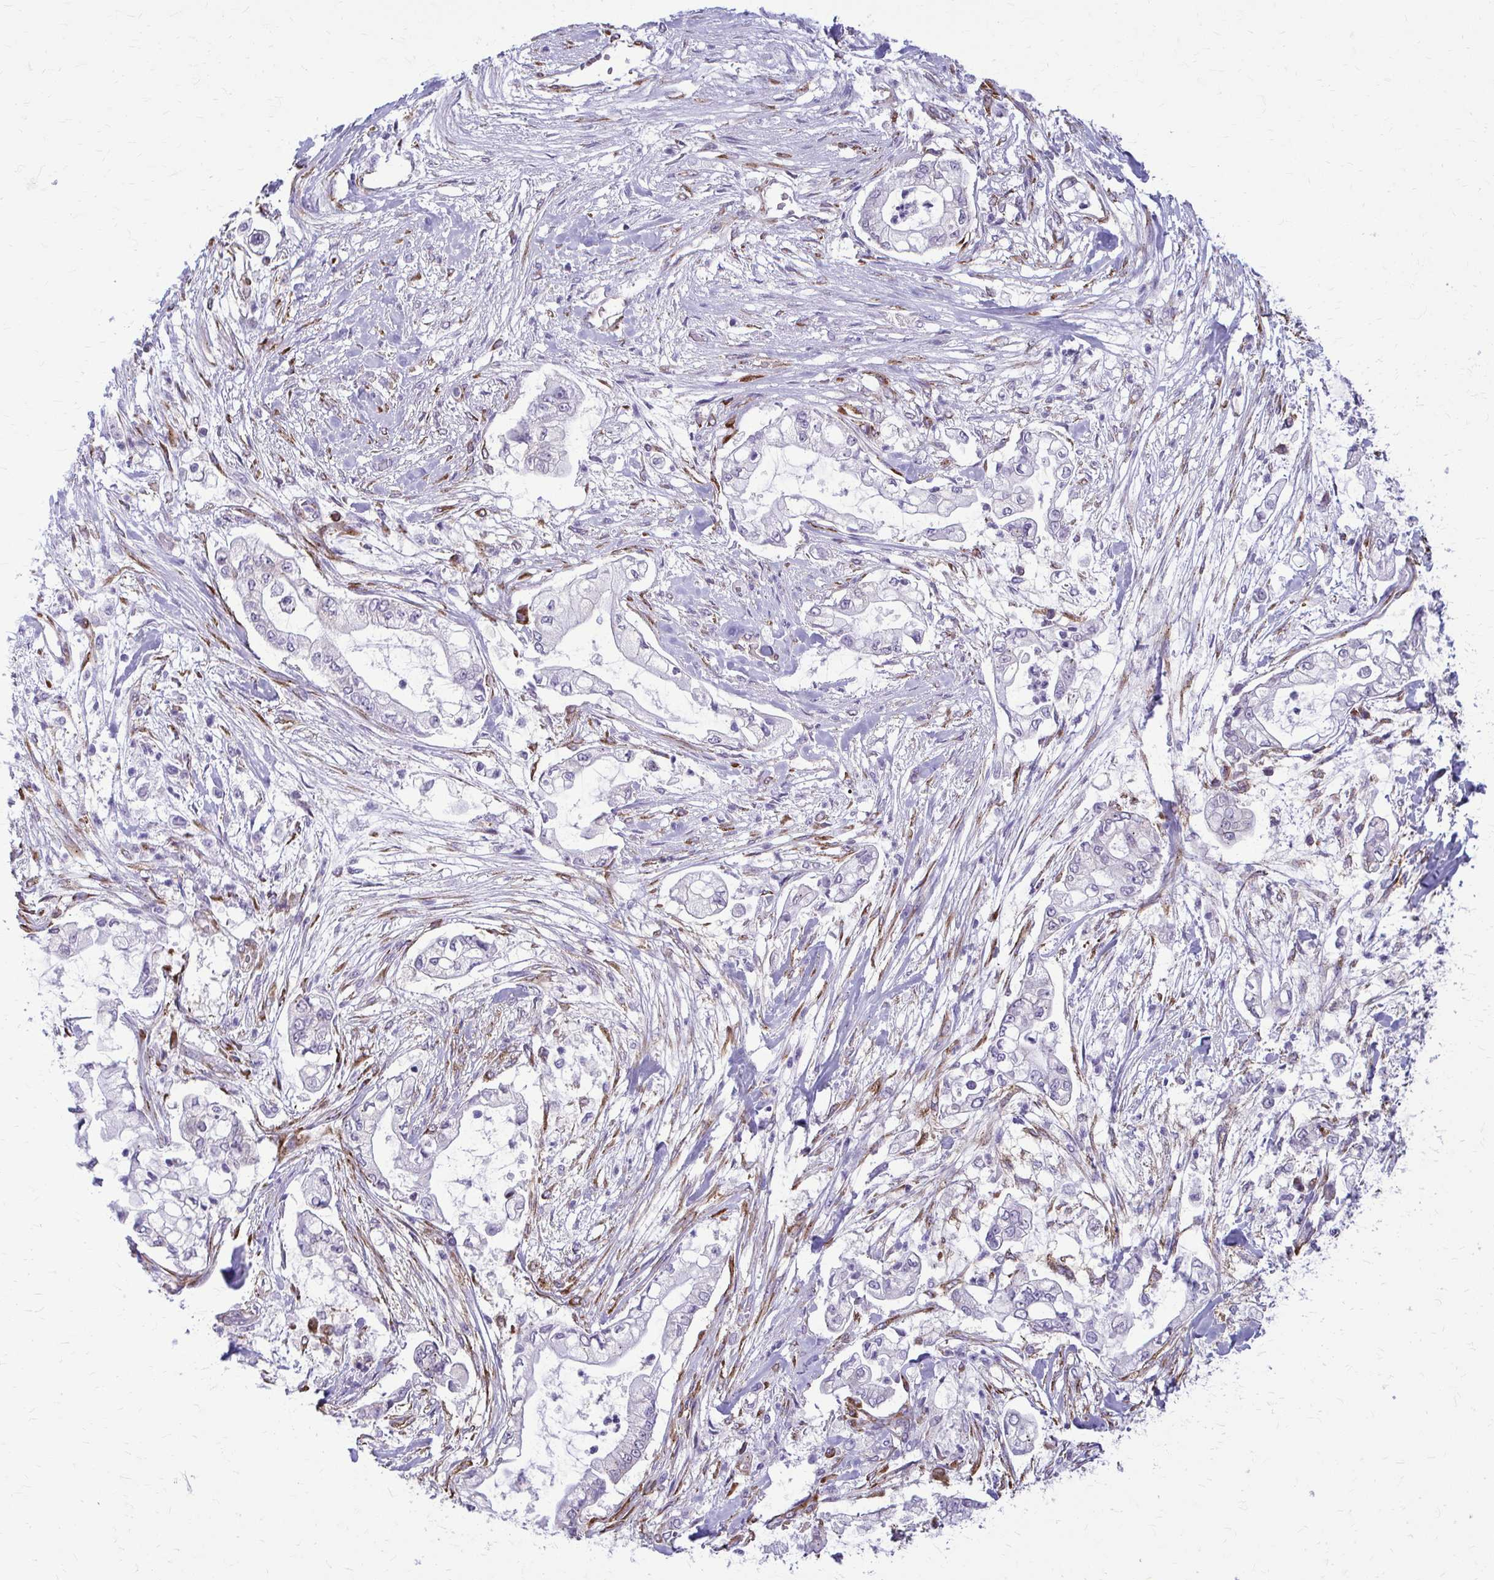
{"staining": {"intensity": "negative", "quantity": "none", "location": "none"}, "tissue": "pancreatic cancer", "cell_type": "Tumor cells", "image_type": "cancer", "snomed": [{"axis": "morphology", "description": "Adenocarcinoma, NOS"}, {"axis": "topography", "description": "Pancreas"}], "caption": "This is an immunohistochemistry micrograph of pancreatic adenocarcinoma. There is no positivity in tumor cells.", "gene": "DEPP1", "patient": {"sex": "female", "age": 69}}